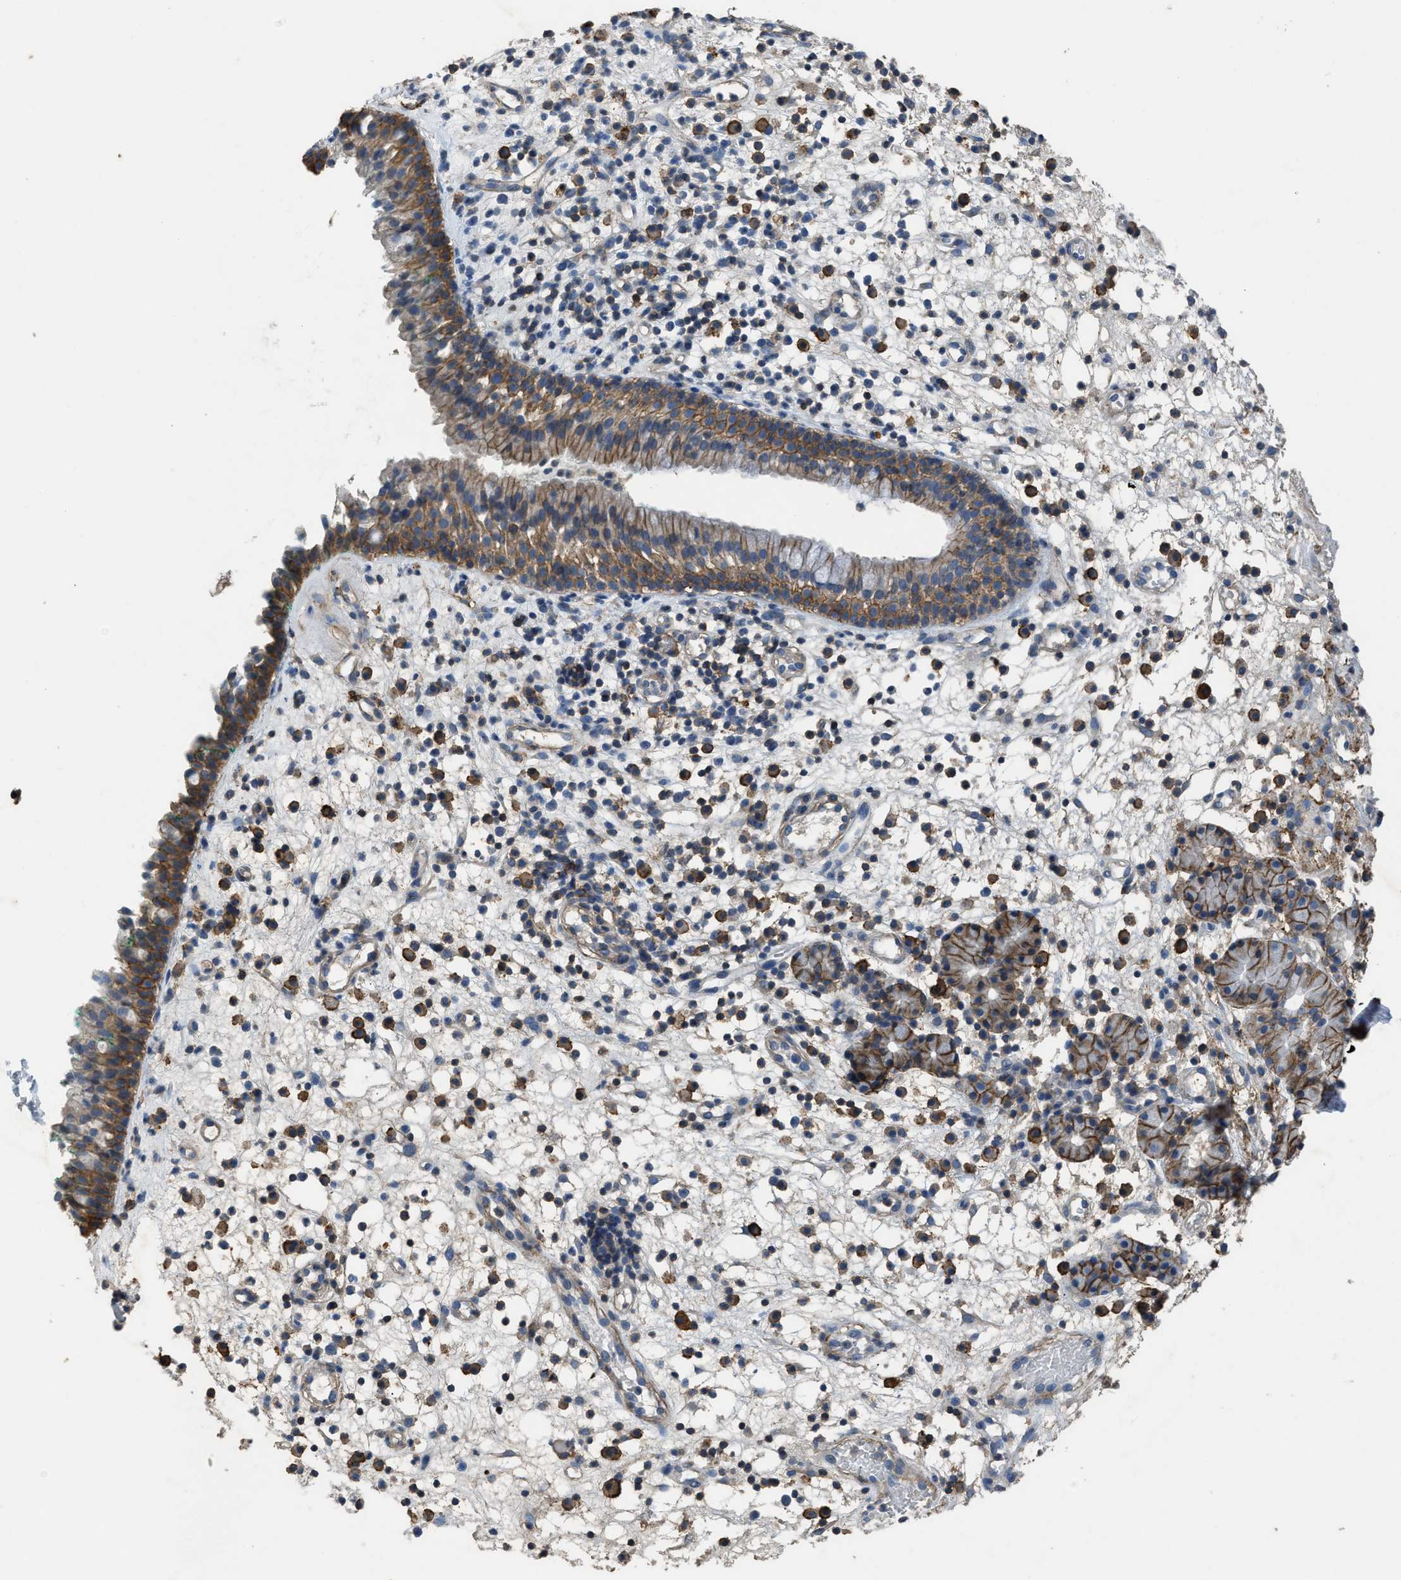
{"staining": {"intensity": "moderate", "quantity": ">75%", "location": "cytoplasmic/membranous"}, "tissue": "nasopharynx", "cell_type": "Respiratory epithelial cells", "image_type": "normal", "snomed": [{"axis": "morphology", "description": "Normal tissue, NOS"}, {"axis": "morphology", "description": "Basal cell carcinoma"}, {"axis": "topography", "description": "Cartilage tissue"}, {"axis": "topography", "description": "Nasopharynx"}, {"axis": "topography", "description": "Oral tissue"}], "caption": "IHC histopathology image of benign human nasopharynx stained for a protein (brown), which demonstrates medium levels of moderate cytoplasmic/membranous staining in about >75% of respiratory epithelial cells.", "gene": "OR51E1", "patient": {"sex": "female", "age": 77}}